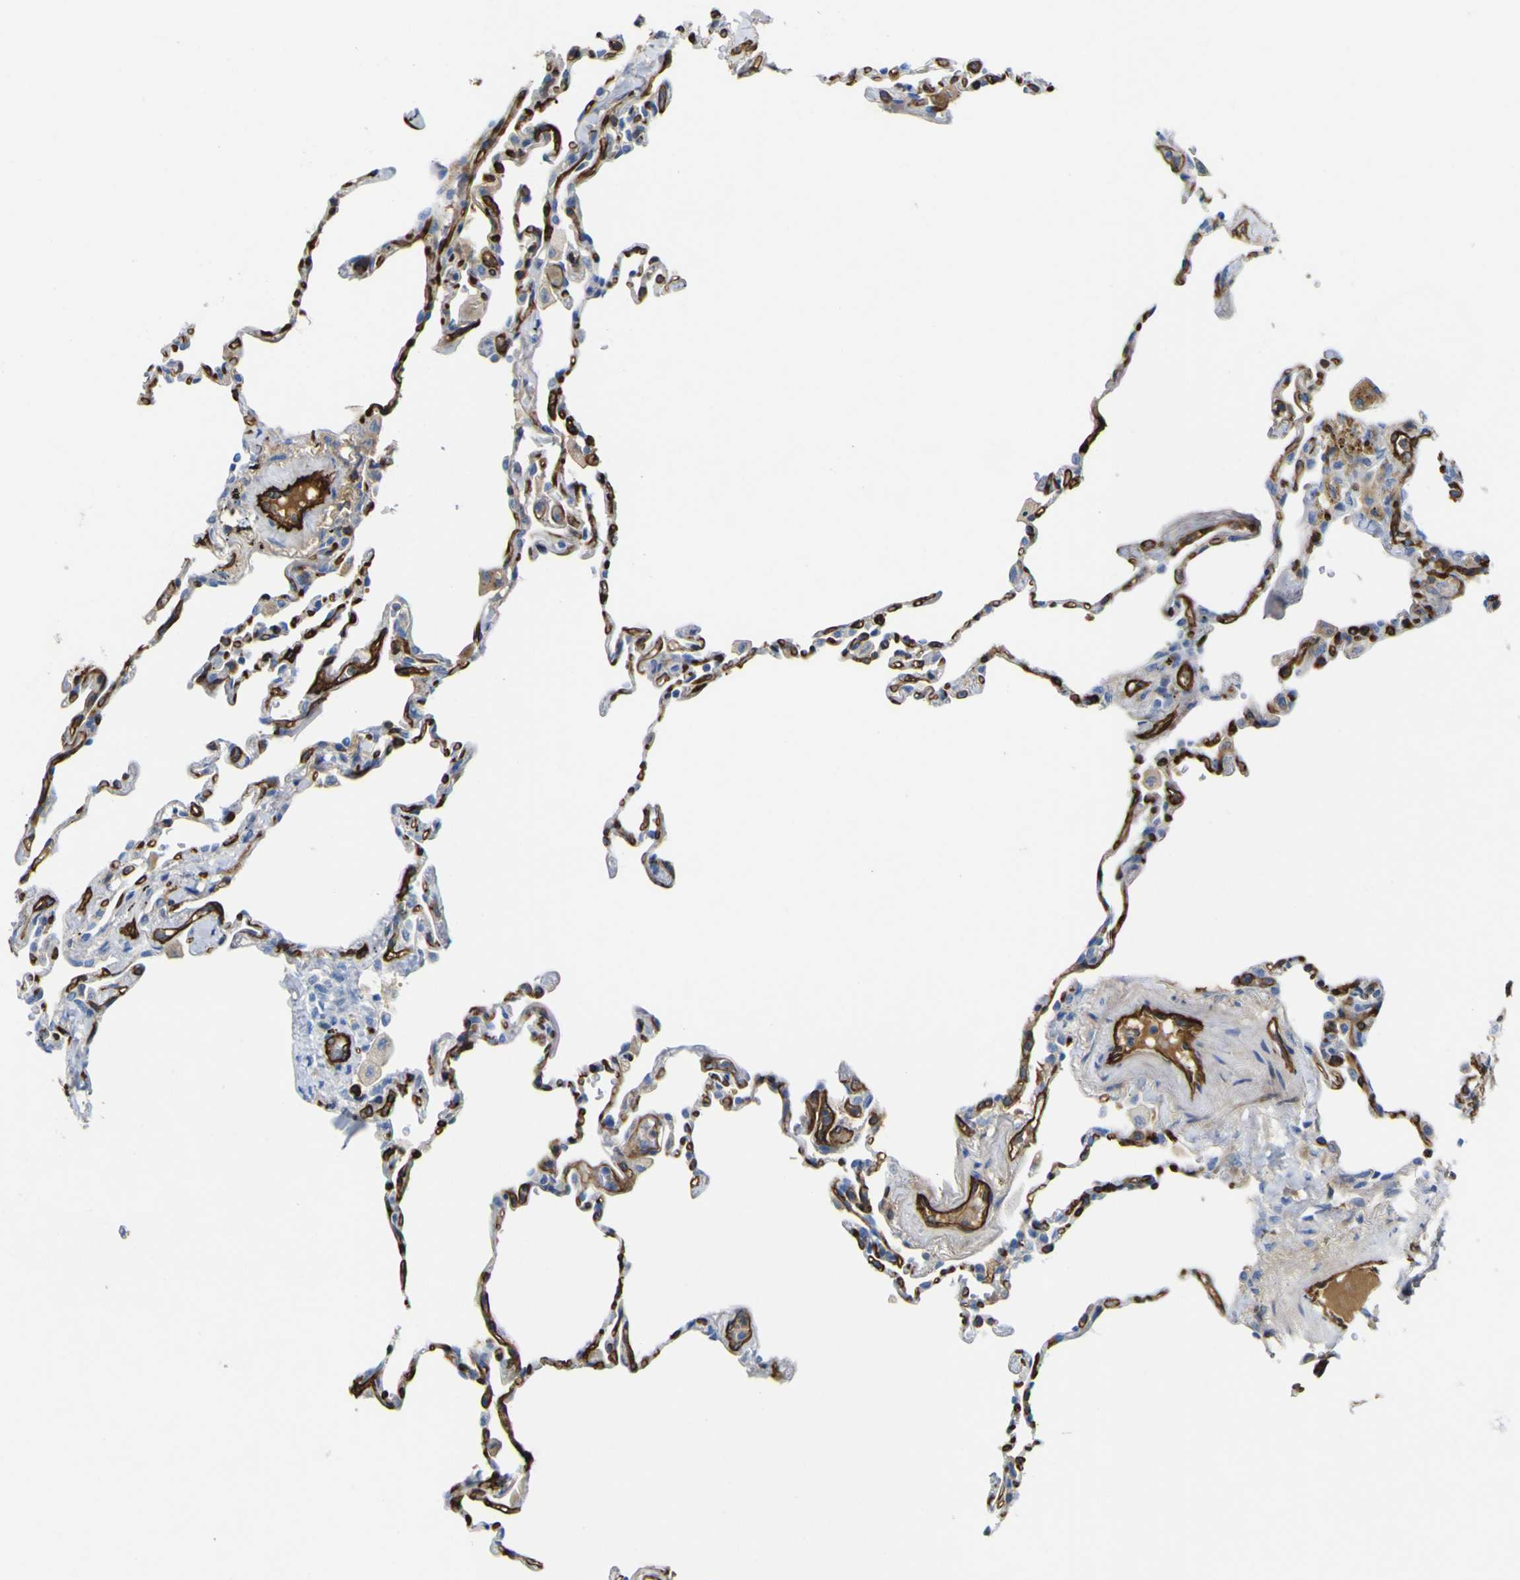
{"staining": {"intensity": "negative", "quantity": "none", "location": "none"}, "tissue": "lung", "cell_type": "Alveolar cells", "image_type": "normal", "snomed": [{"axis": "morphology", "description": "Normal tissue, NOS"}, {"axis": "topography", "description": "Lung"}], "caption": "Alveolar cells show no significant protein expression in benign lung.", "gene": "CD93", "patient": {"sex": "male", "age": 59}}